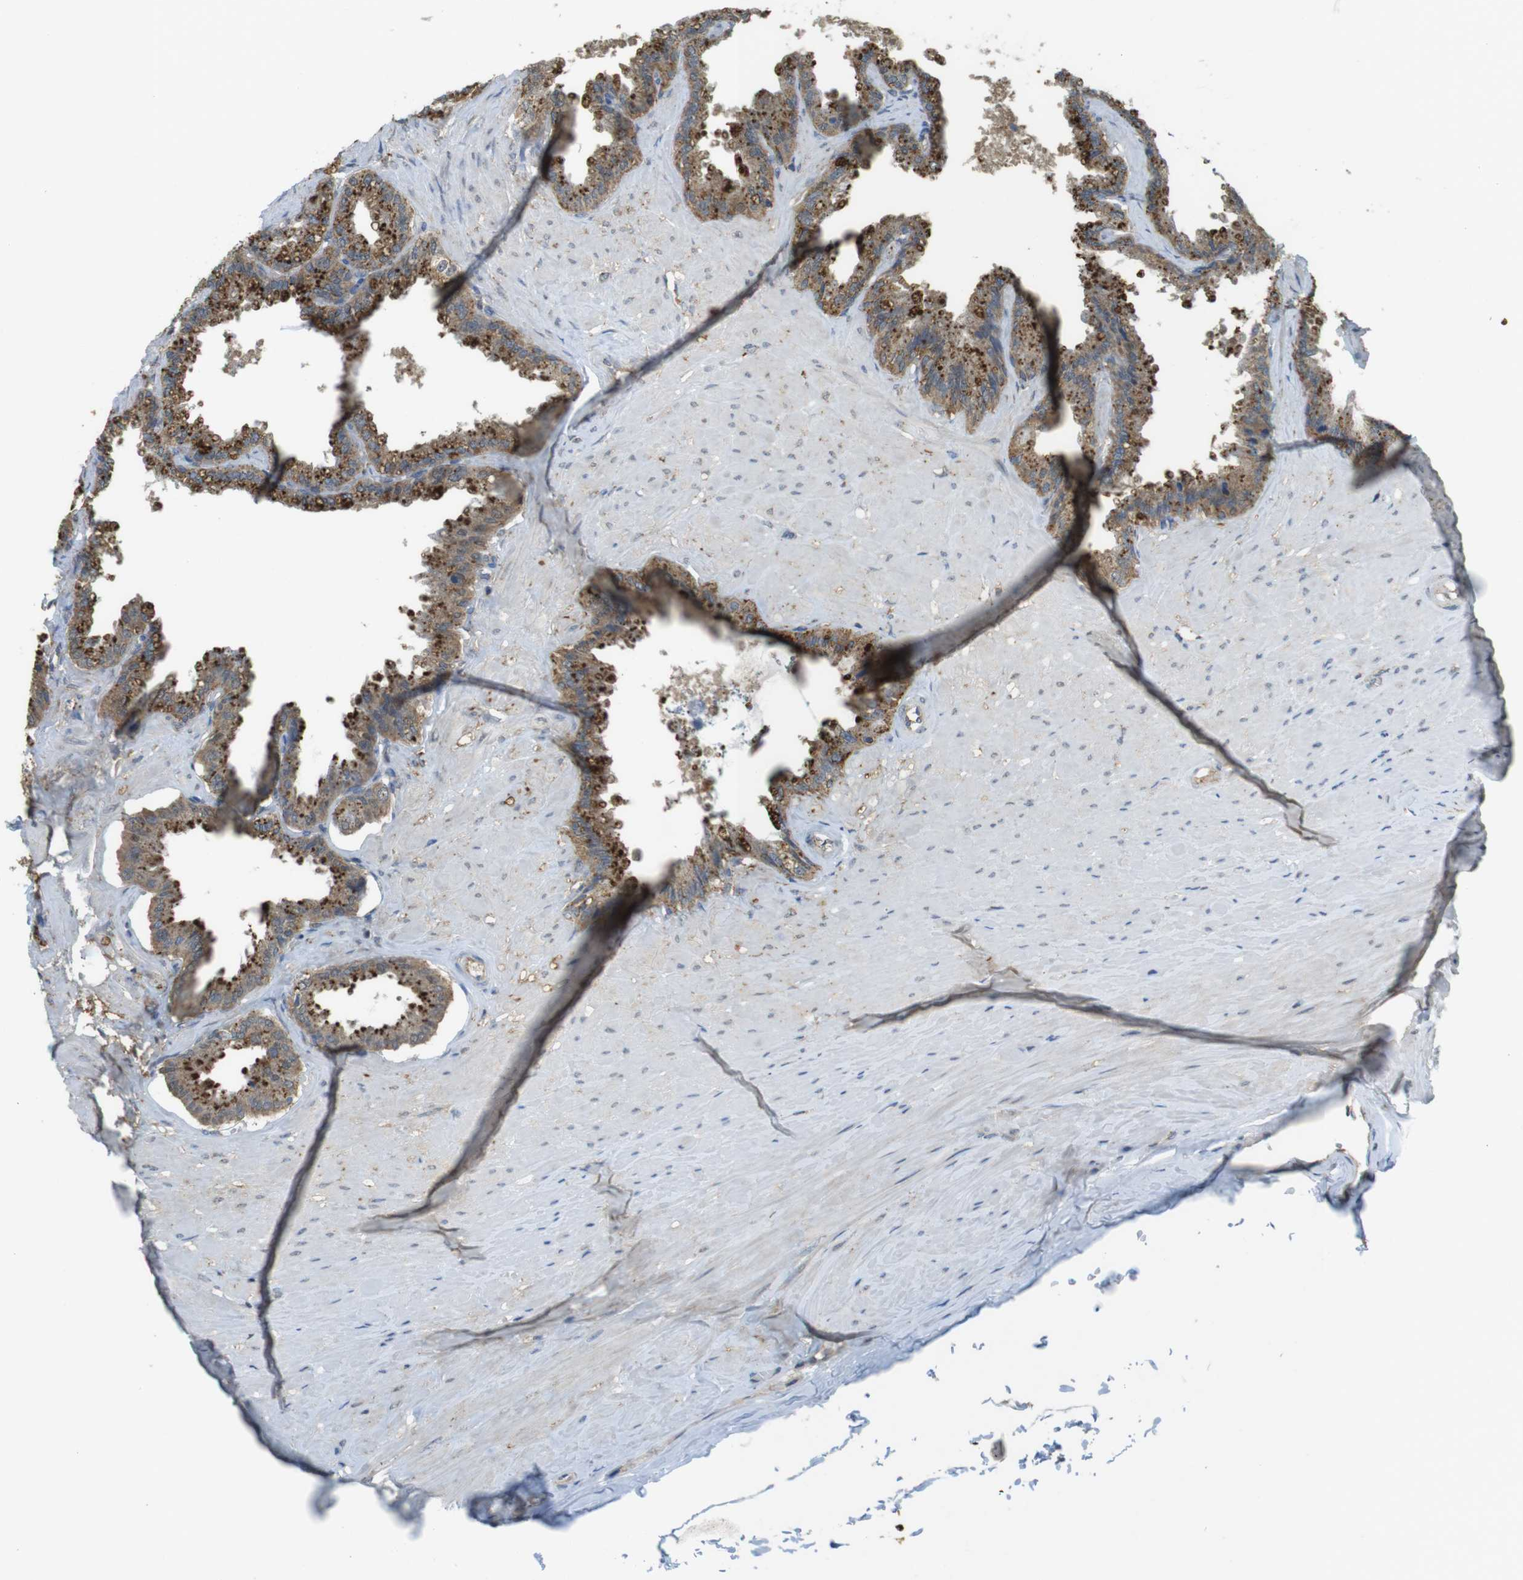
{"staining": {"intensity": "moderate", "quantity": ">75%", "location": "cytoplasmic/membranous"}, "tissue": "seminal vesicle", "cell_type": "Glandular cells", "image_type": "normal", "snomed": [{"axis": "morphology", "description": "Normal tissue, NOS"}, {"axis": "topography", "description": "Seminal veicle"}], "caption": "Immunohistochemistry micrograph of benign seminal vesicle: seminal vesicle stained using IHC demonstrates medium levels of moderate protein expression localized specifically in the cytoplasmic/membranous of glandular cells, appearing as a cytoplasmic/membranous brown color.", "gene": "BRI3BP", "patient": {"sex": "male", "age": 46}}